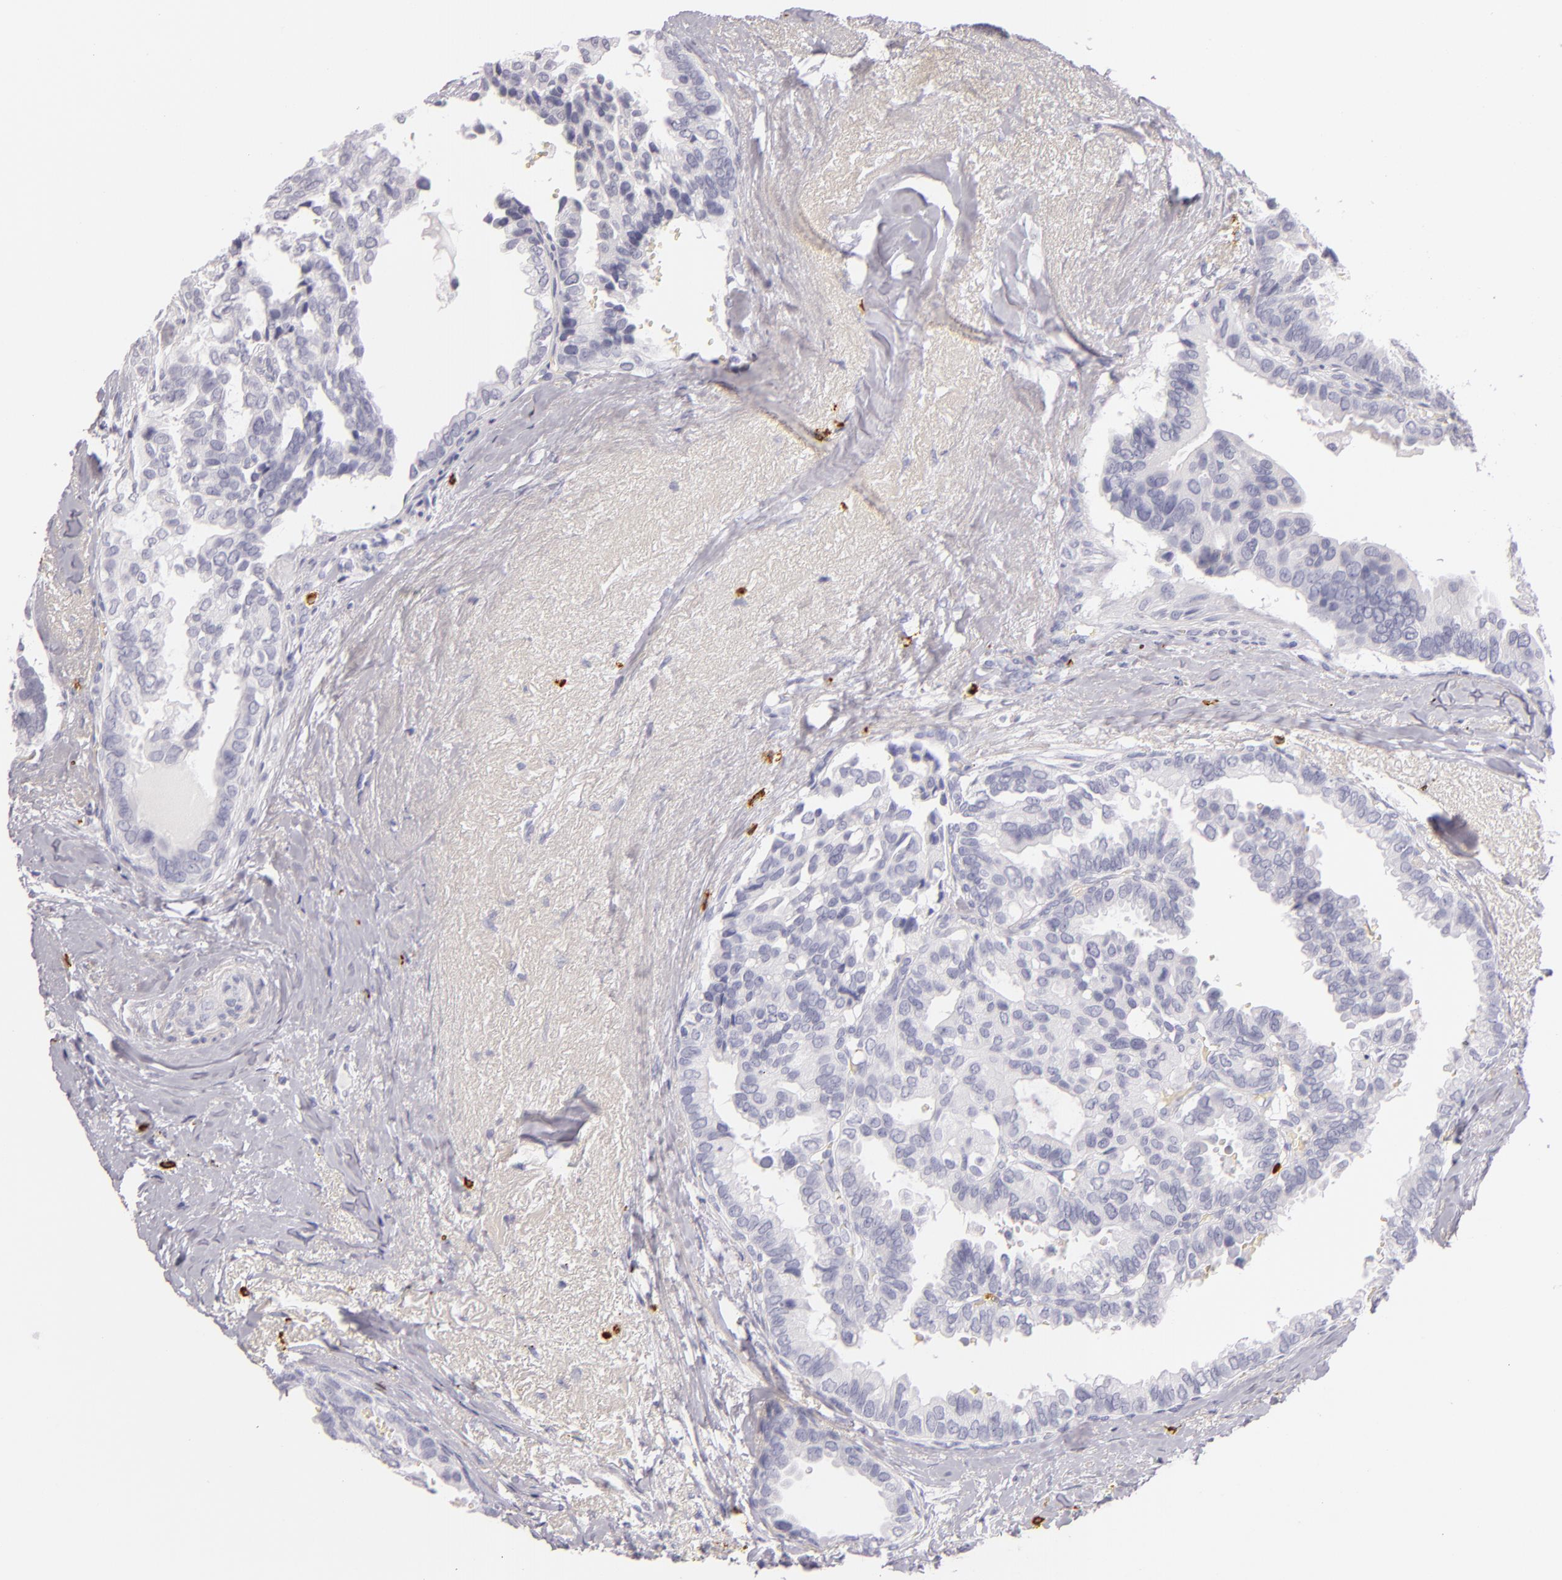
{"staining": {"intensity": "negative", "quantity": "none", "location": "none"}, "tissue": "breast cancer", "cell_type": "Tumor cells", "image_type": "cancer", "snomed": [{"axis": "morphology", "description": "Duct carcinoma"}, {"axis": "topography", "description": "Breast"}], "caption": "An image of human breast invasive ductal carcinoma is negative for staining in tumor cells.", "gene": "TPSD1", "patient": {"sex": "female", "age": 69}}